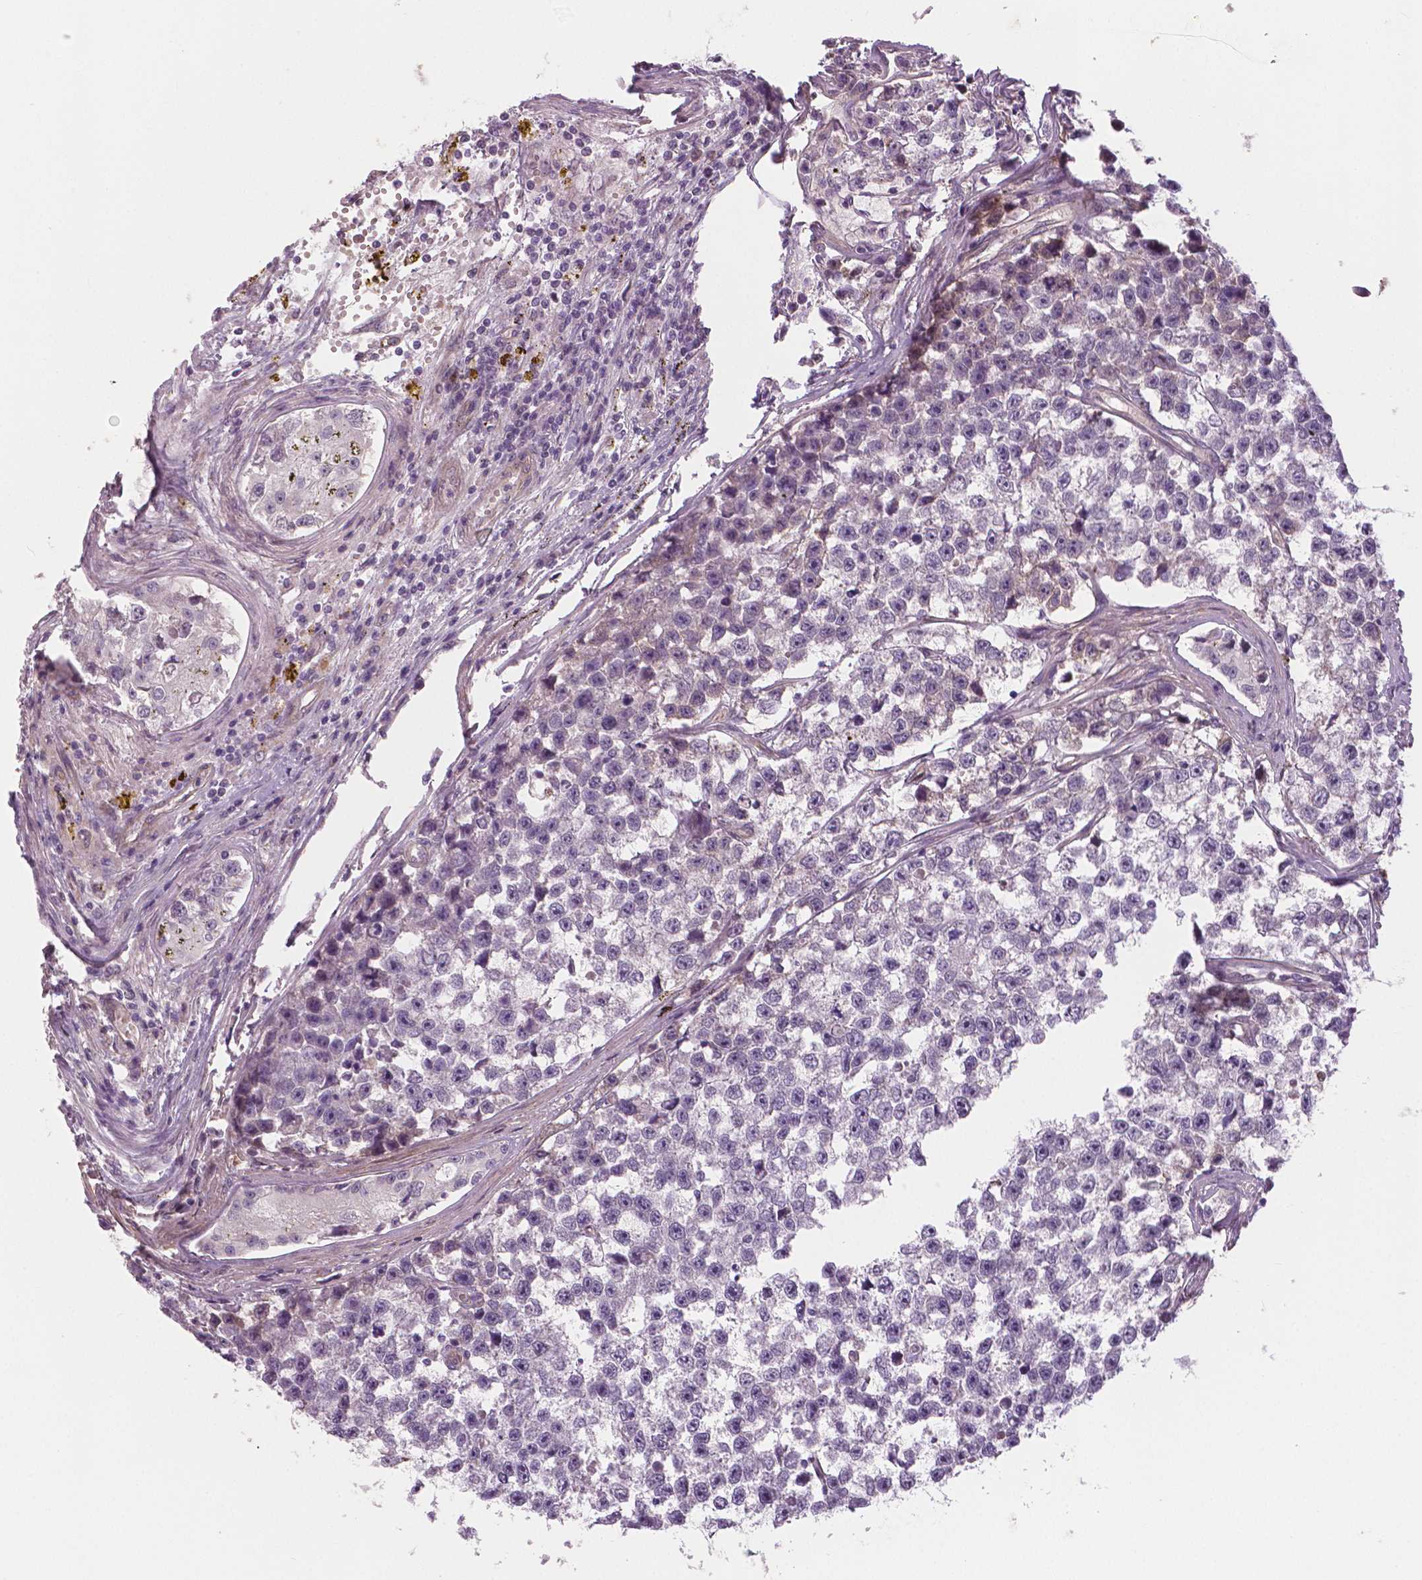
{"staining": {"intensity": "negative", "quantity": "none", "location": "none"}, "tissue": "testis cancer", "cell_type": "Tumor cells", "image_type": "cancer", "snomed": [{"axis": "morphology", "description": "Seminoma, NOS"}, {"axis": "topography", "description": "Testis"}], "caption": "IHC photomicrograph of testis cancer stained for a protein (brown), which exhibits no expression in tumor cells.", "gene": "FLT1", "patient": {"sex": "male", "age": 26}}